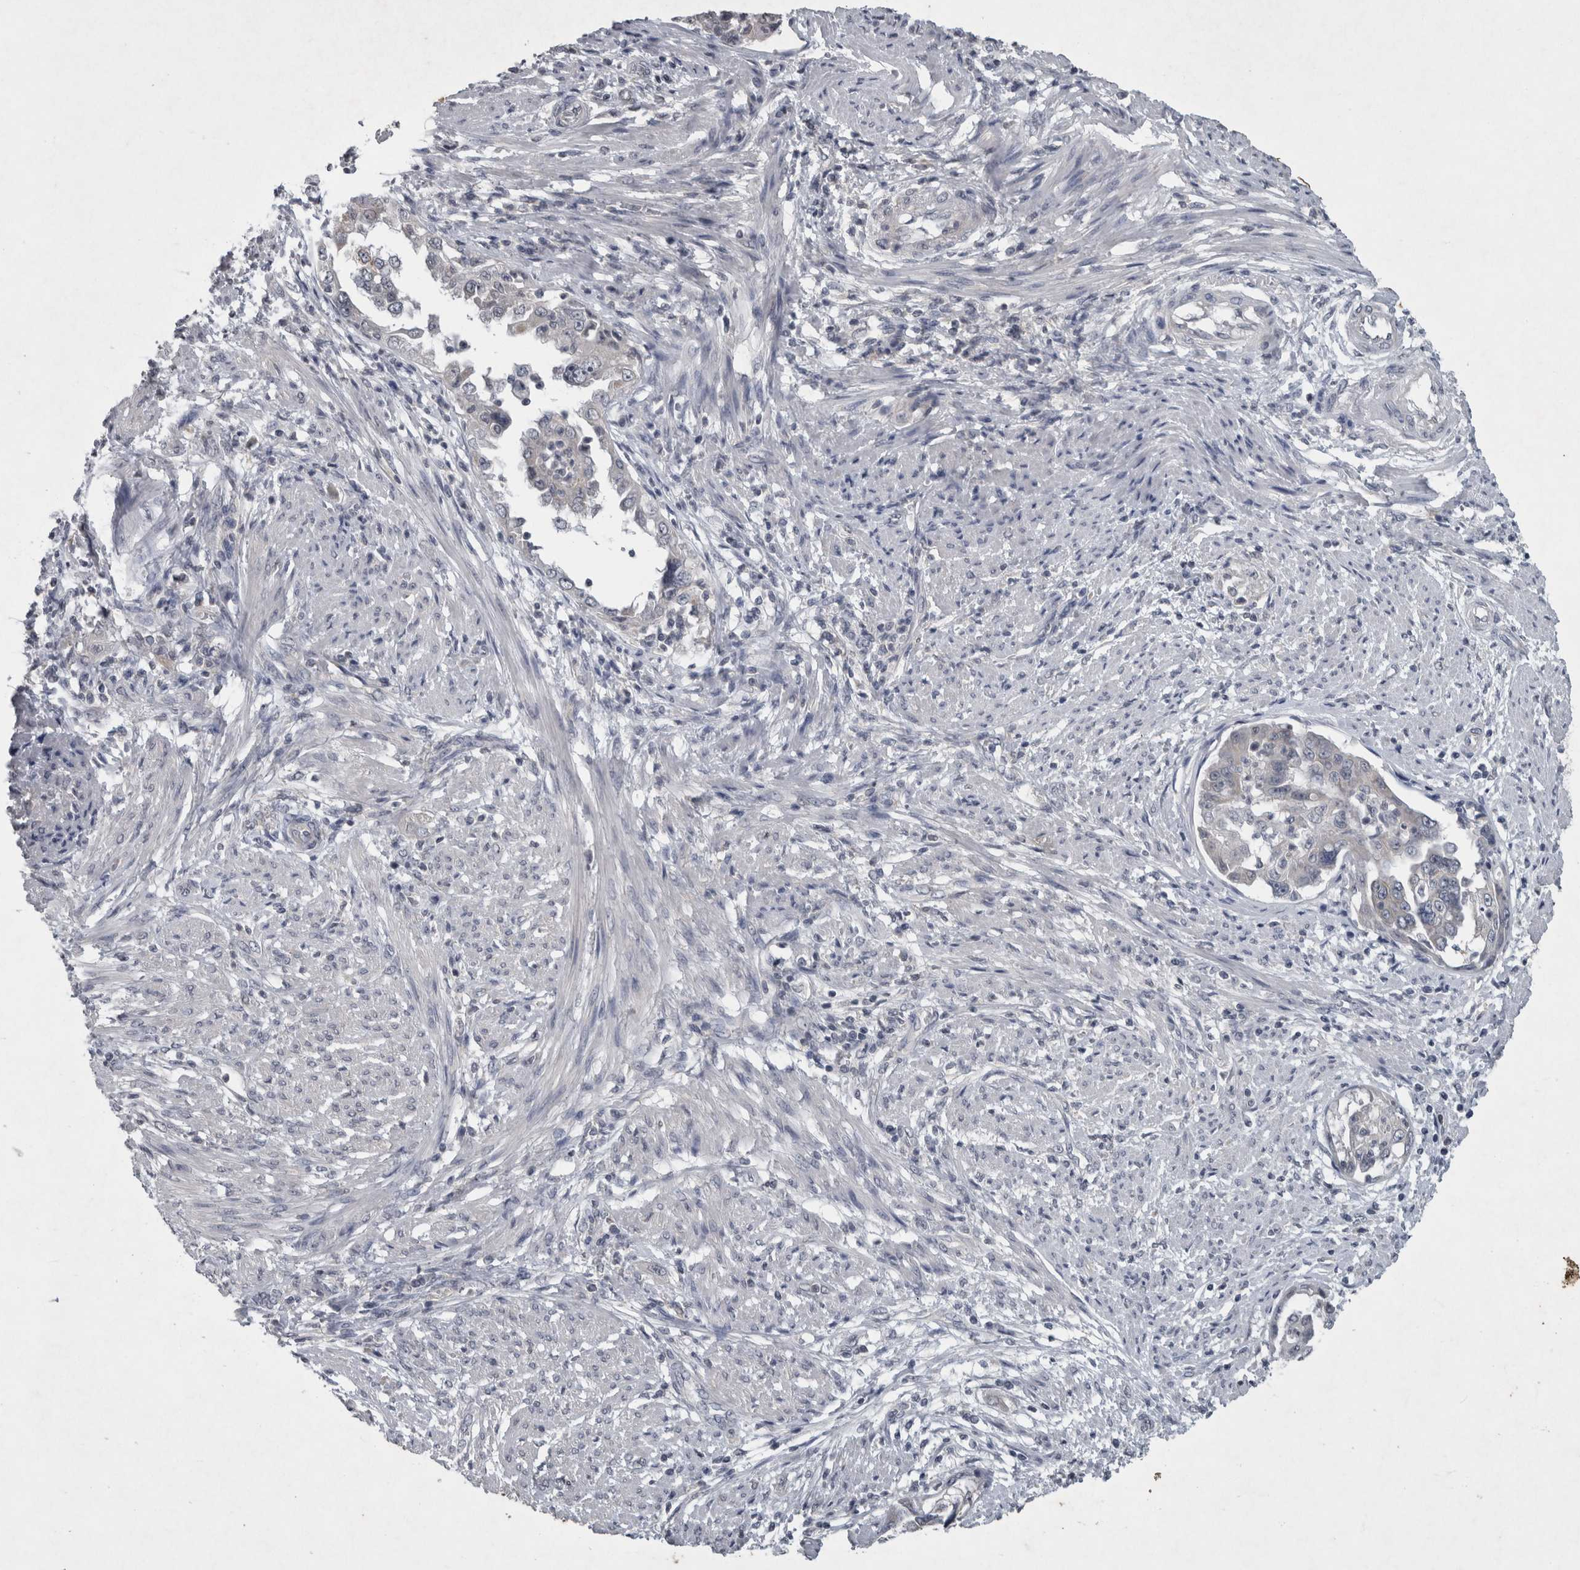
{"staining": {"intensity": "negative", "quantity": "none", "location": "none"}, "tissue": "endometrial cancer", "cell_type": "Tumor cells", "image_type": "cancer", "snomed": [{"axis": "morphology", "description": "Adenocarcinoma, NOS"}, {"axis": "topography", "description": "Endometrium"}], "caption": "Endometrial cancer stained for a protein using IHC reveals no positivity tumor cells.", "gene": "WNT7A", "patient": {"sex": "female", "age": 85}}